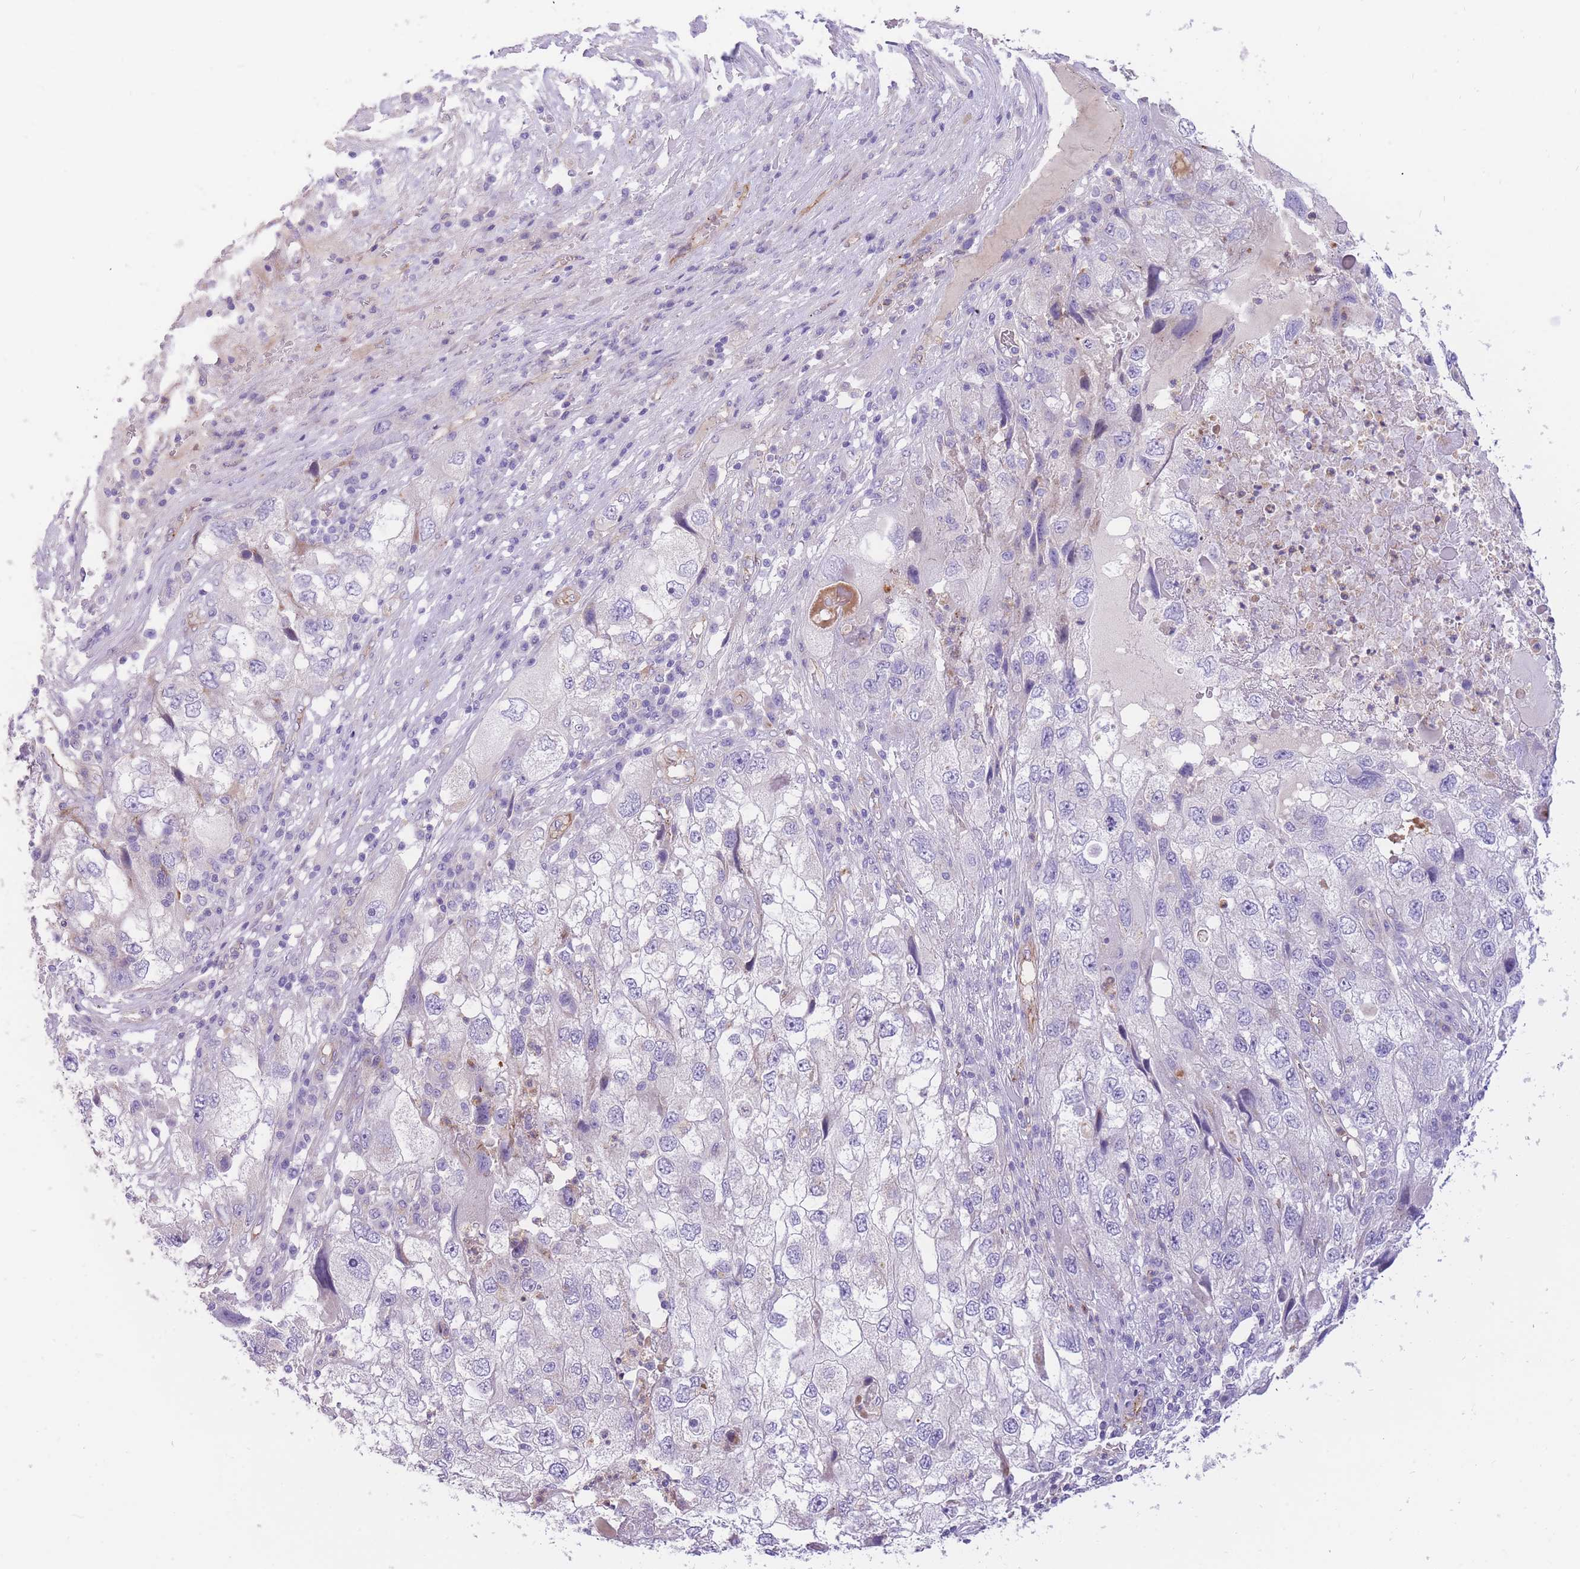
{"staining": {"intensity": "negative", "quantity": "none", "location": "none"}, "tissue": "endometrial cancer", "cell_type": "Tumor cells", "image_type": "cancer", "snomed": [{"axis": "morphology", "description": "Adenocarcinoma, NOS"}, {"axis": "topography", "description": "Endometrium"}], "caption": "Immunohistochemistry (IHC) of endometrial cancer (adenocarcinoma) exhibits no positivity in tumor cells.", "gene": "SULT1A1", "patient": {"sex": "female", "age": 49}}